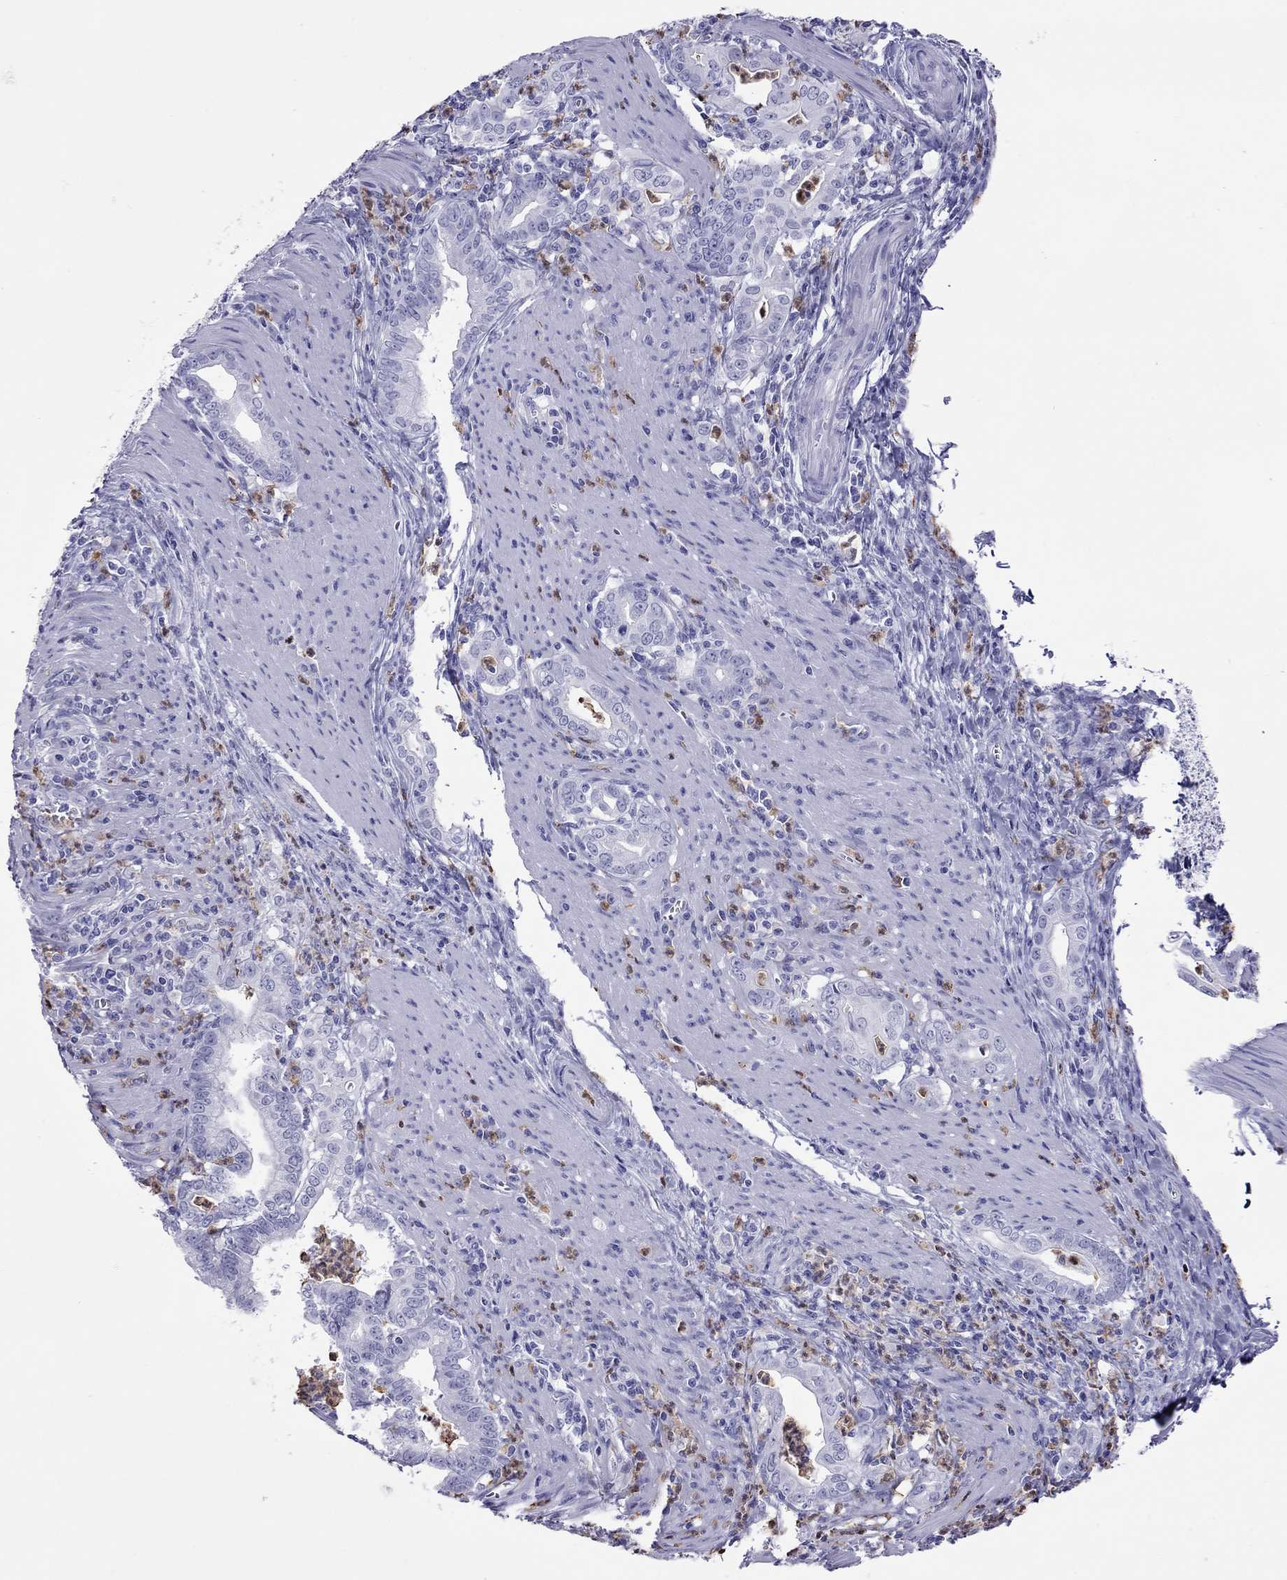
{"staining": {"intensity": "negative", "quantity": "none", "location": "none"}, "tissue": "stomach cancer", "cell_type": "Tumor cells", "image_type": "cancer", "snomed": [{"axis": "morphology", "description": "Adenocarcinoma, NOS"}, {"axis": "topography", "description": "Stomach, upper"}], "caption": "This micrograph is of stomach cancer (adenocarcinoma) stained with immunohistochemistry to label a protein in brown with the nuclei are counter-stained blue. There is no expression in tumor cells. Brightfield microscopy of immunohistochemistry stained with DAB (brown) and hematoxylin (blue), captured at high magnification.", "gene": "SLAMF1", "patient": {"sex": "female", "age": 79}}